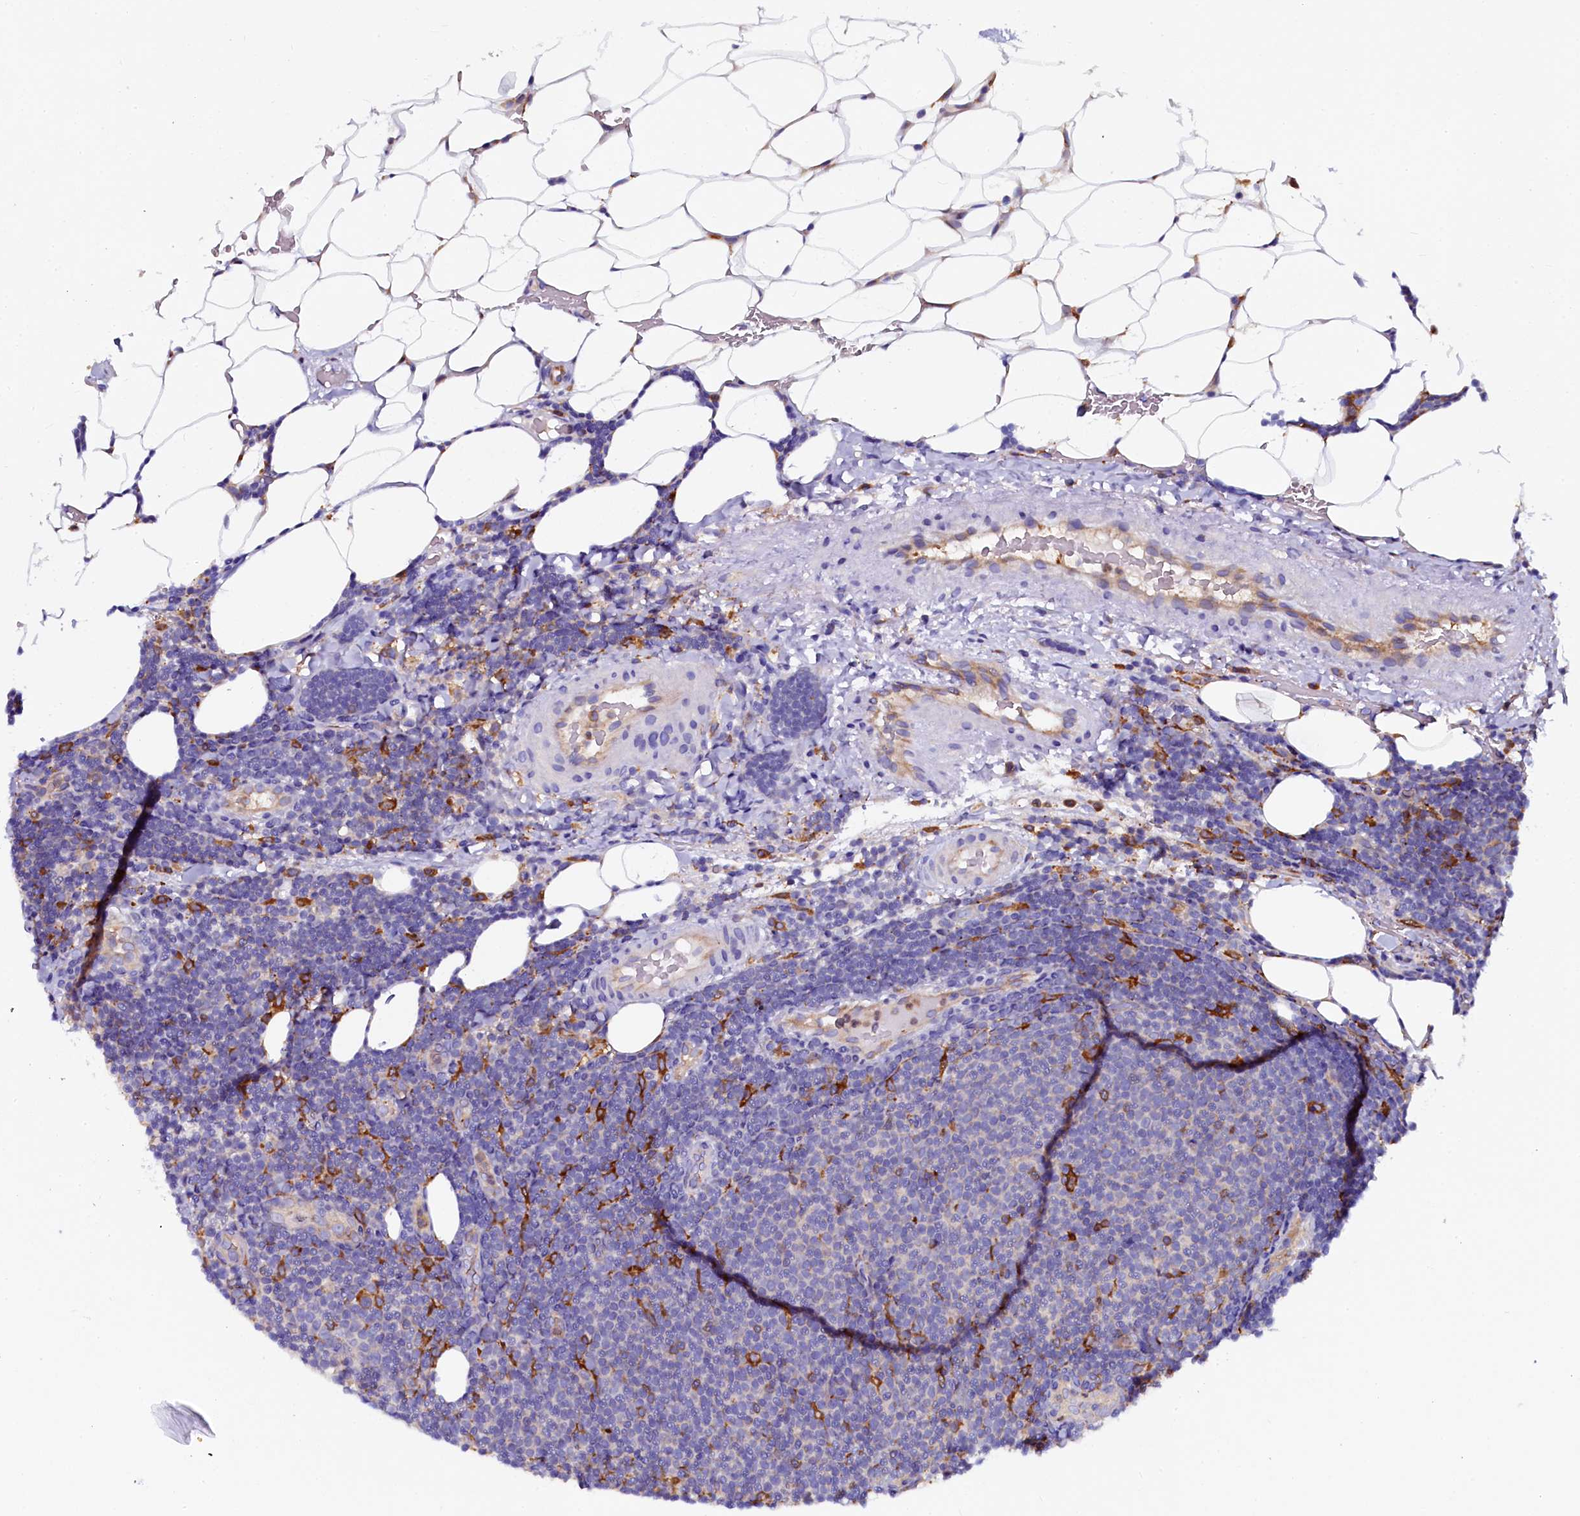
{"staining": {"intensity": "negative", "quantity": "none", "location": "none"}, "tissue": "lymphoma", "cell_type": "Tumor cells", "image_type": "cancer", "snomed": [{"axis": "morphology", "description": "Malignant lymphoma, non-Hodgkin's type, Low grade"}, {"axis": "topography", "description": "Lymph node"}], "caption": "Immunohistochemical staining of human lymphoma demonstrates no significant staining in tumor cells.", "gene": "OTOL1", "patient": {"sex": "male", "age": 66}}